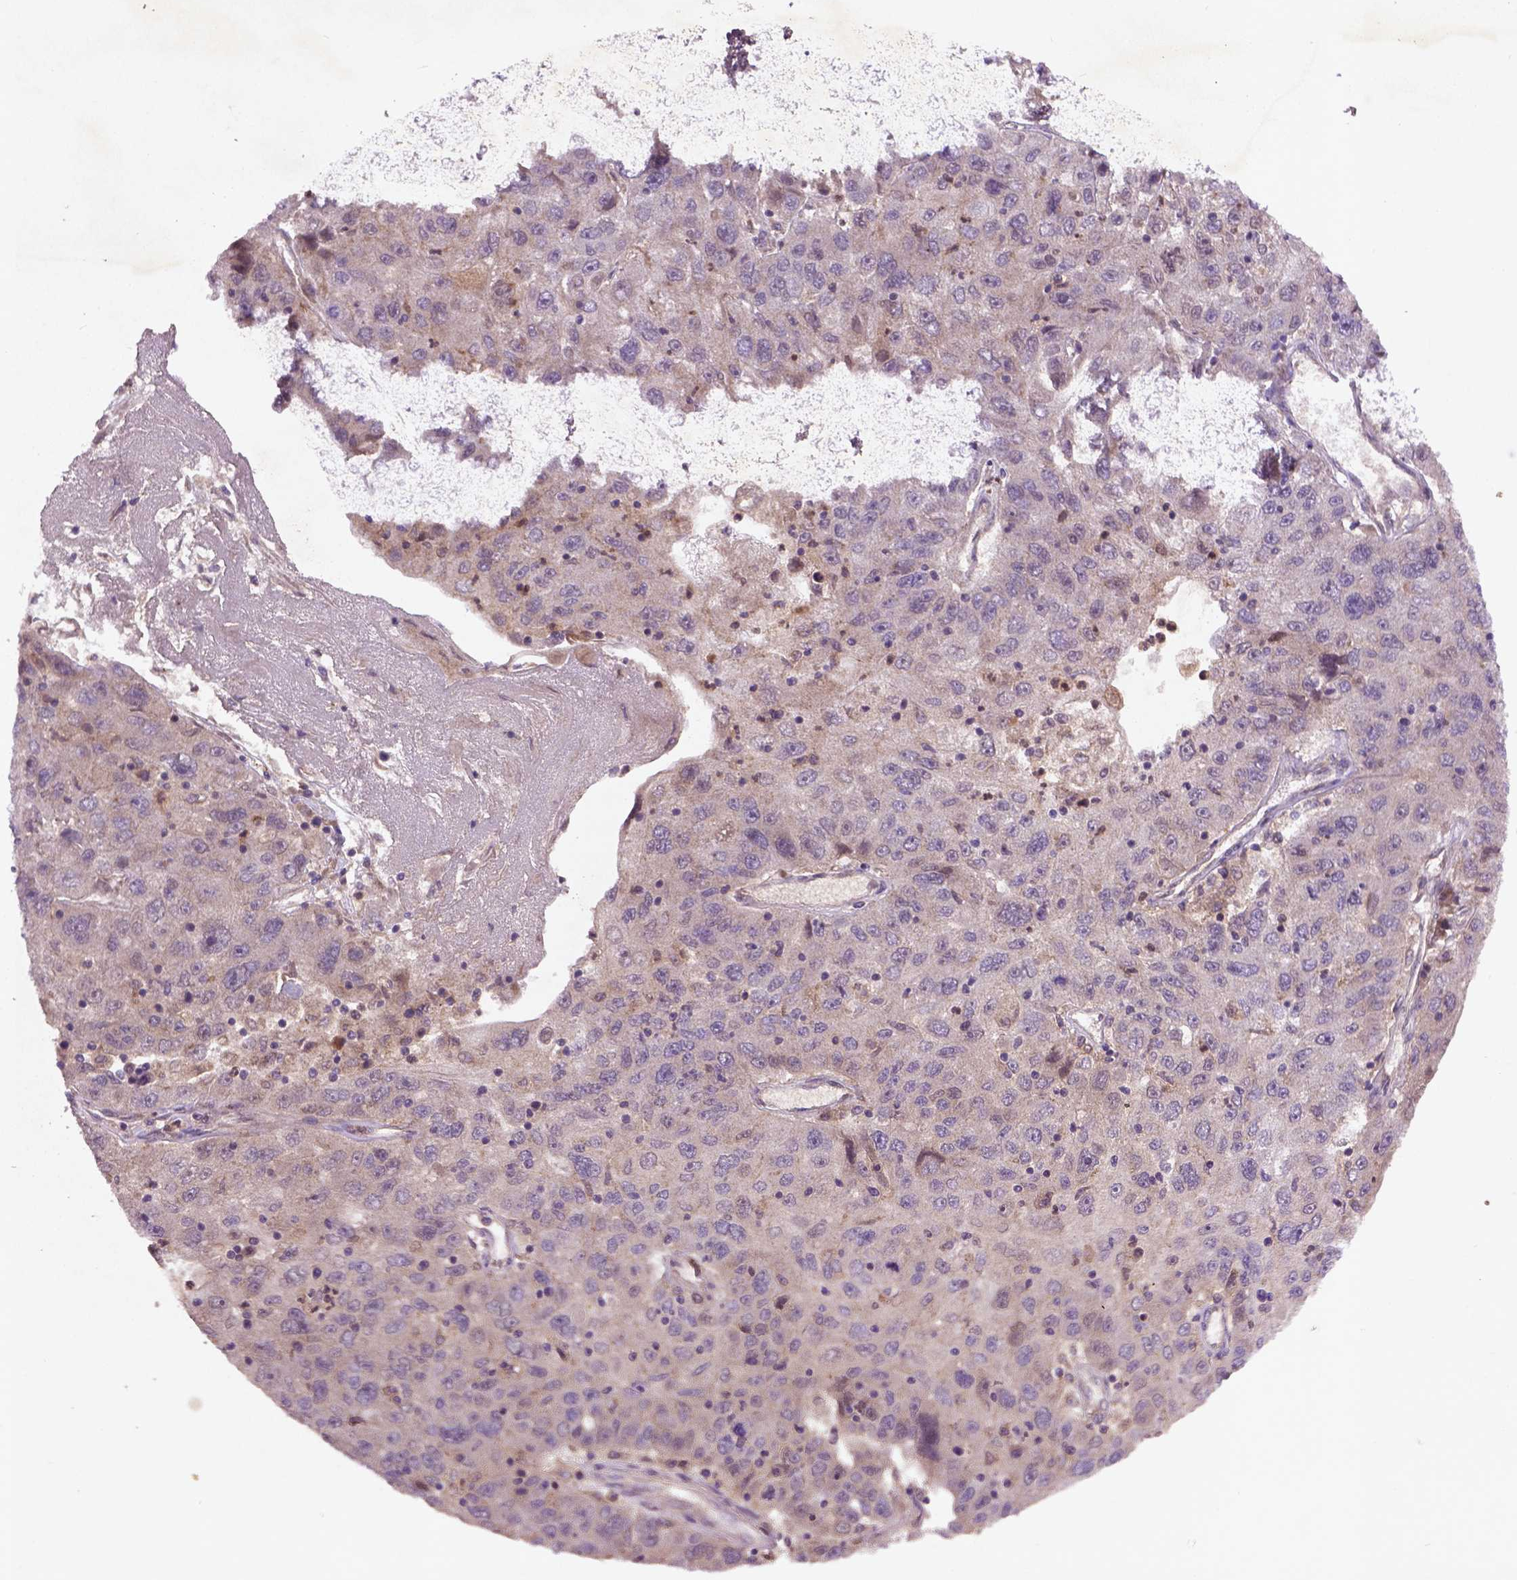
{"staining": {"intensity": "negative", "quantity": "none", "location": "none"}, "tissue": "stomach cancer", "cell_type": "Tumor cells", "image_type": "cancer", "snomed": [{"axis": "morphology", "description": "Adenocarcinoma, NOS"}, {"axis": "topography", "description": "Stomach"}], "caption": "Tumor cells are negative for protein expression in human adenocarcinoma (stomach). The staining was performed using DAB to visualize the protein expression in brown, while the nuclei were stained in blue with hematoxylin (Magnification: 20x).", "gene": "NIPAL2", "patient": {"sex": "male", "age": 56}}